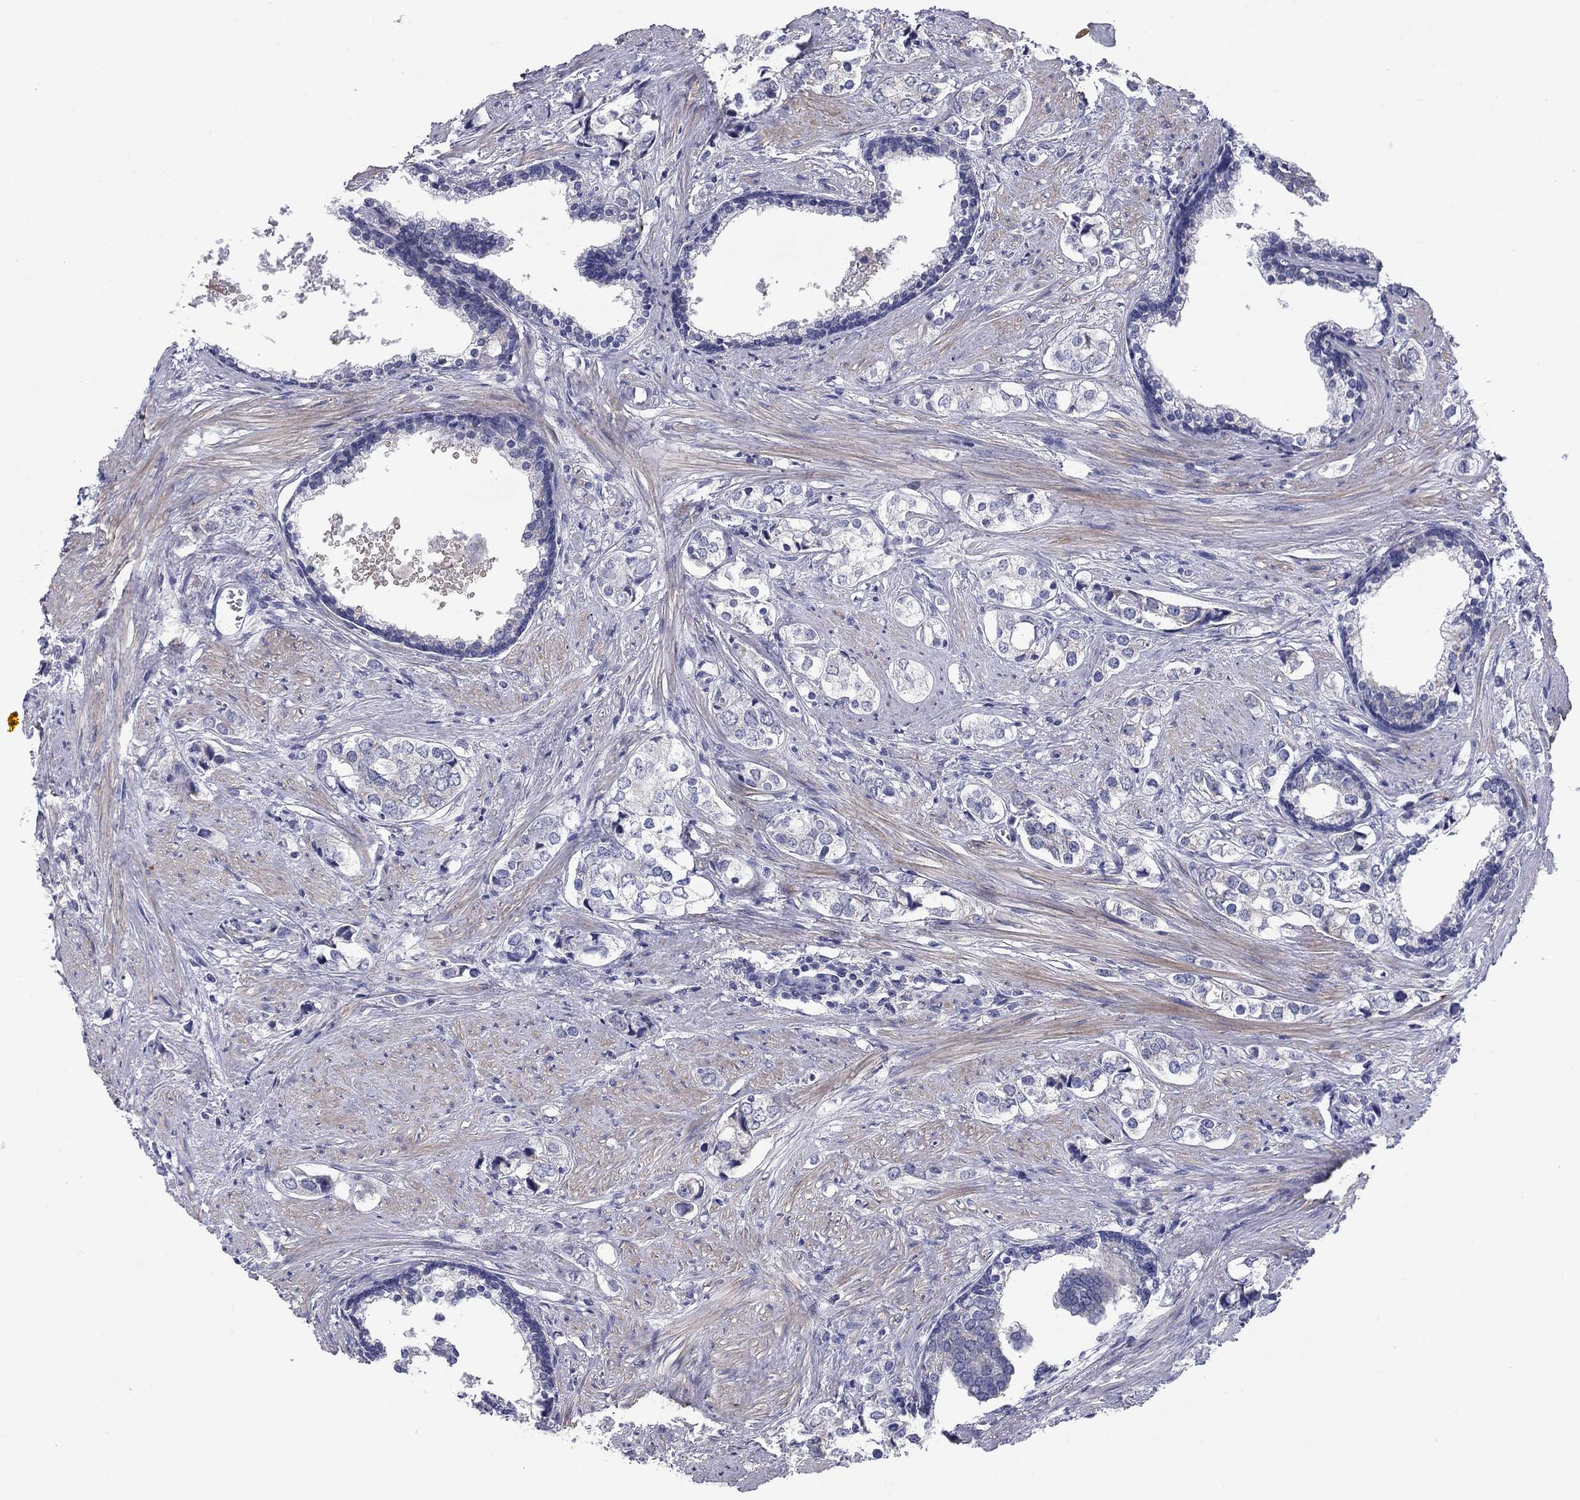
{"staining": {"intensity": "negative", "quantity": "none", "location": "none"}, "tissue": "prostate cancer", "cell_type": "Tumor cells", "image_type": "cancer", "snomed": [{"axis": "morphology", "description": "Adenocarcinoma, NOS"}, {"axis": "topography", "description": "Prostate and seminal vesicle, NOS"}], "caption": "Image shows no significant protein expression in tumor cells of prostate adenocarcinoma. (Stains: DAB (3,3'-diaminobenzidine) IHC with hematoxylin counter stain, Microscopy: brightfield microscopy at high magnification).", "gene": "FRK", "patient": {"sex": "male", "age": 63}}